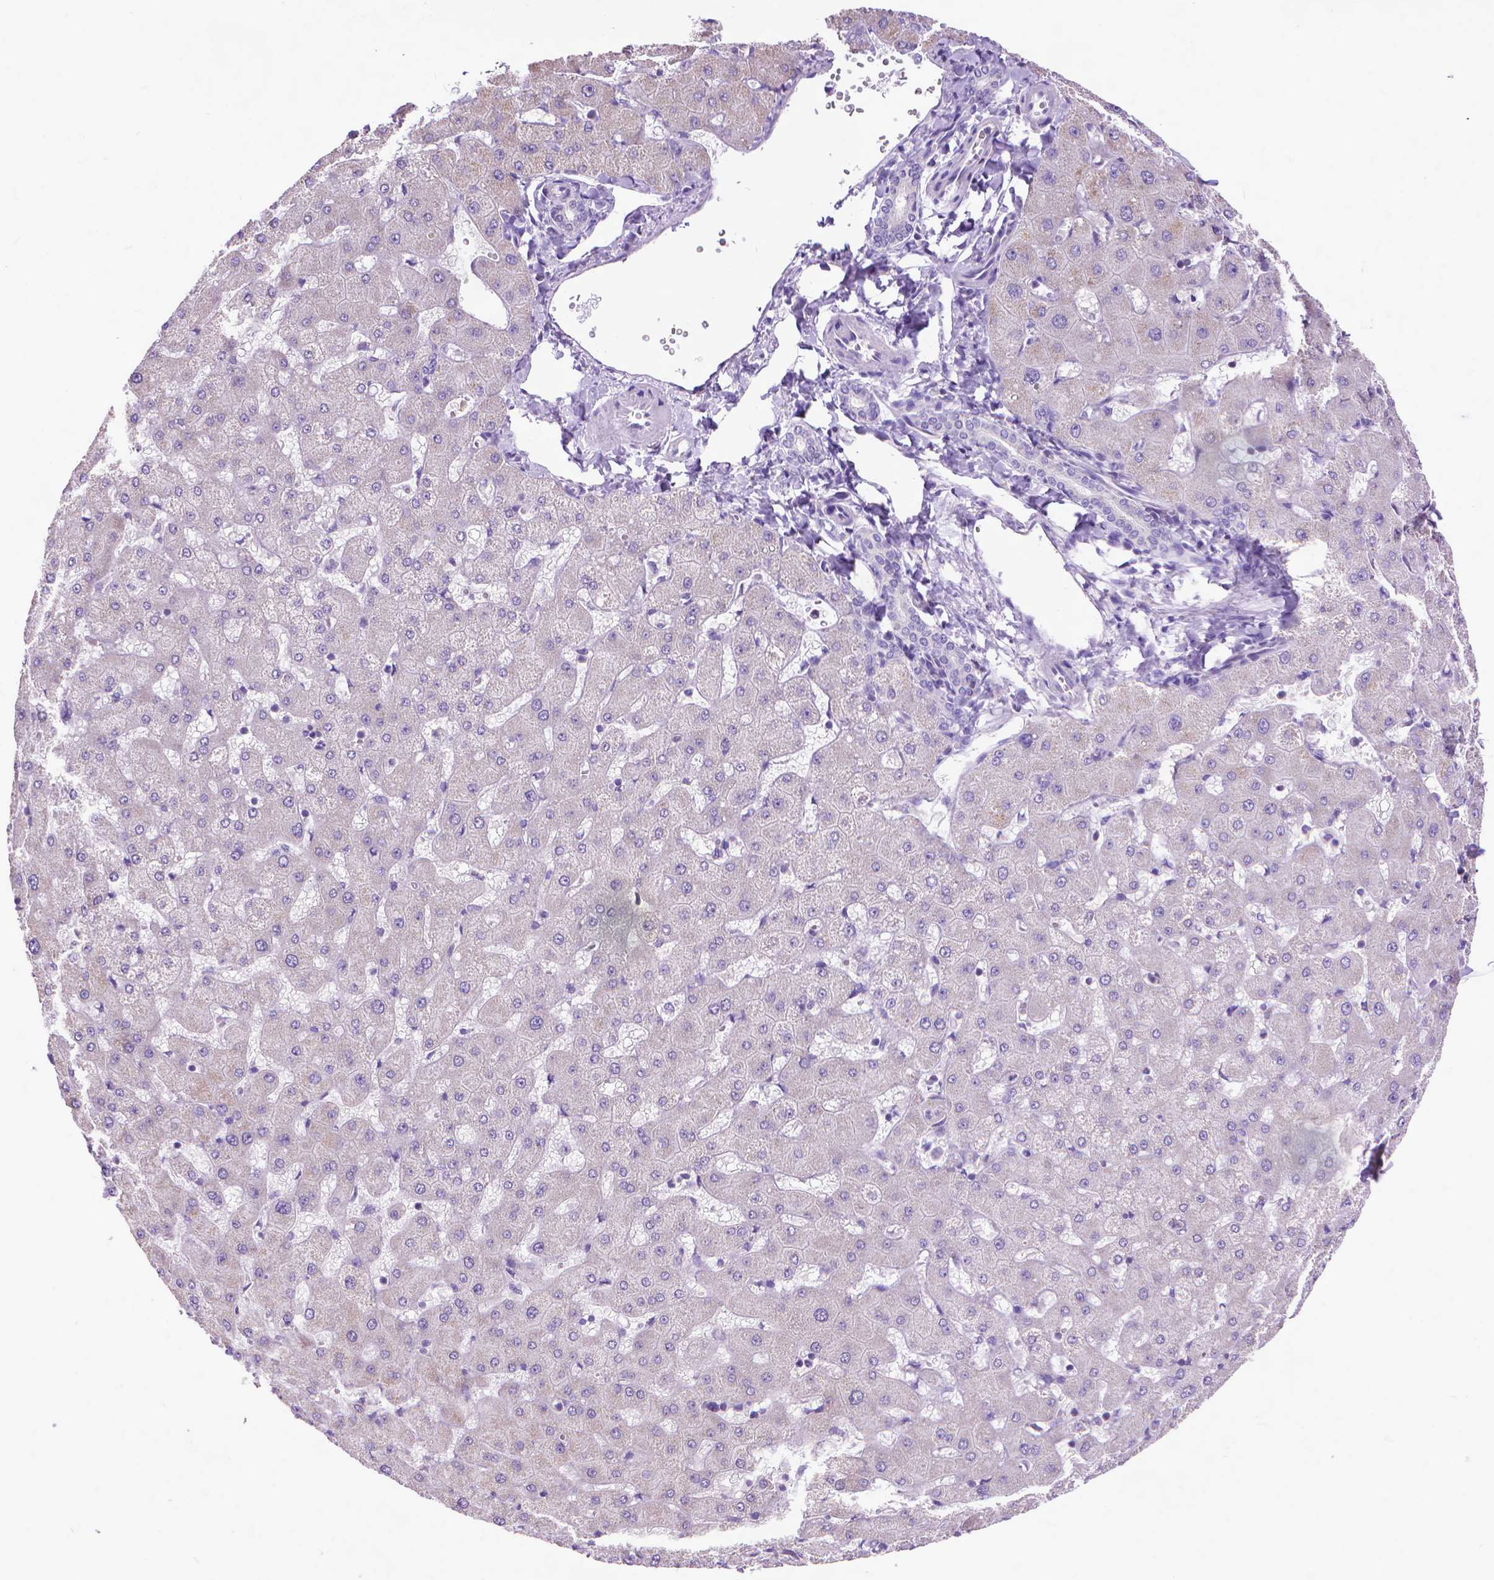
{"staining": {"intensity": "negative", "quantity": "none", "location": "none"}, "tissue": "liver", "cell_type": "Cholangiocytes", "image_type": "normal", "snomed": [{"axis": "morphology", "description": "Normal tissue, NOS"}, {"axis": "topography", "description": "Liver"}], "caption": "This is an IHC photomicrograph of benign liver. There is no positivity in cholangiocytes.", "gene": "SYN1", "patient": {"sex": "female", "age": 63}}